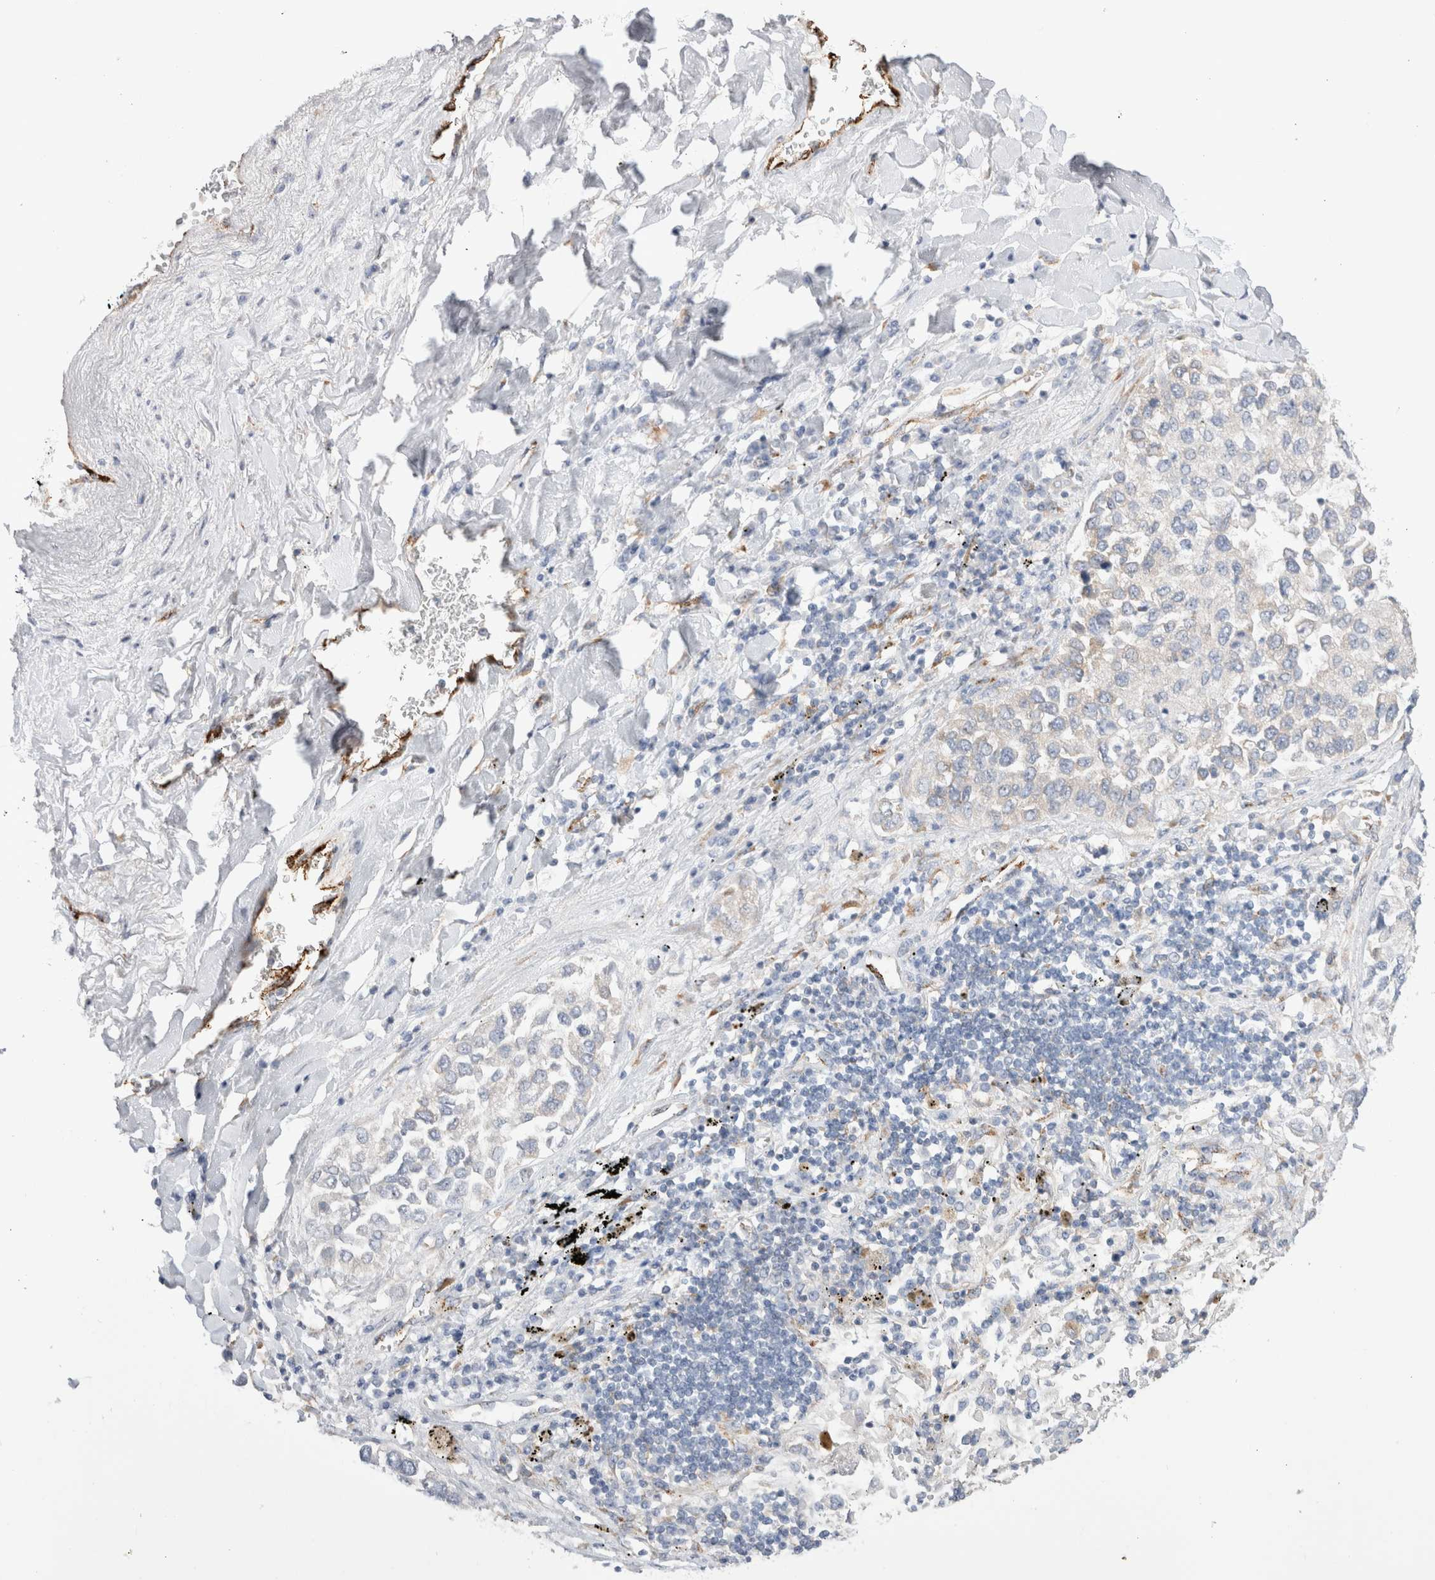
{"staining": {"intensity": "negative", "quantity": "none", "location": "none"}, "tissue": "lung cancer", "cell_type": "Tumor cells", "image_type": "cancer", "snomed": [{"axis": "morphology", "description": "Inflammation, NOS"}, {"axis": "morphology", "description": "Adenocarcinoma, NOS"}, {"axis": "topography", "description": "Lung"}], "caption": "Human adenocarcinoma (lung) stained for a protein using immunohistochemistry (IHC) shows no staining in tumor cells.", "gene": "CNPY4", "patient": {"sex": "male", "age": 63}}